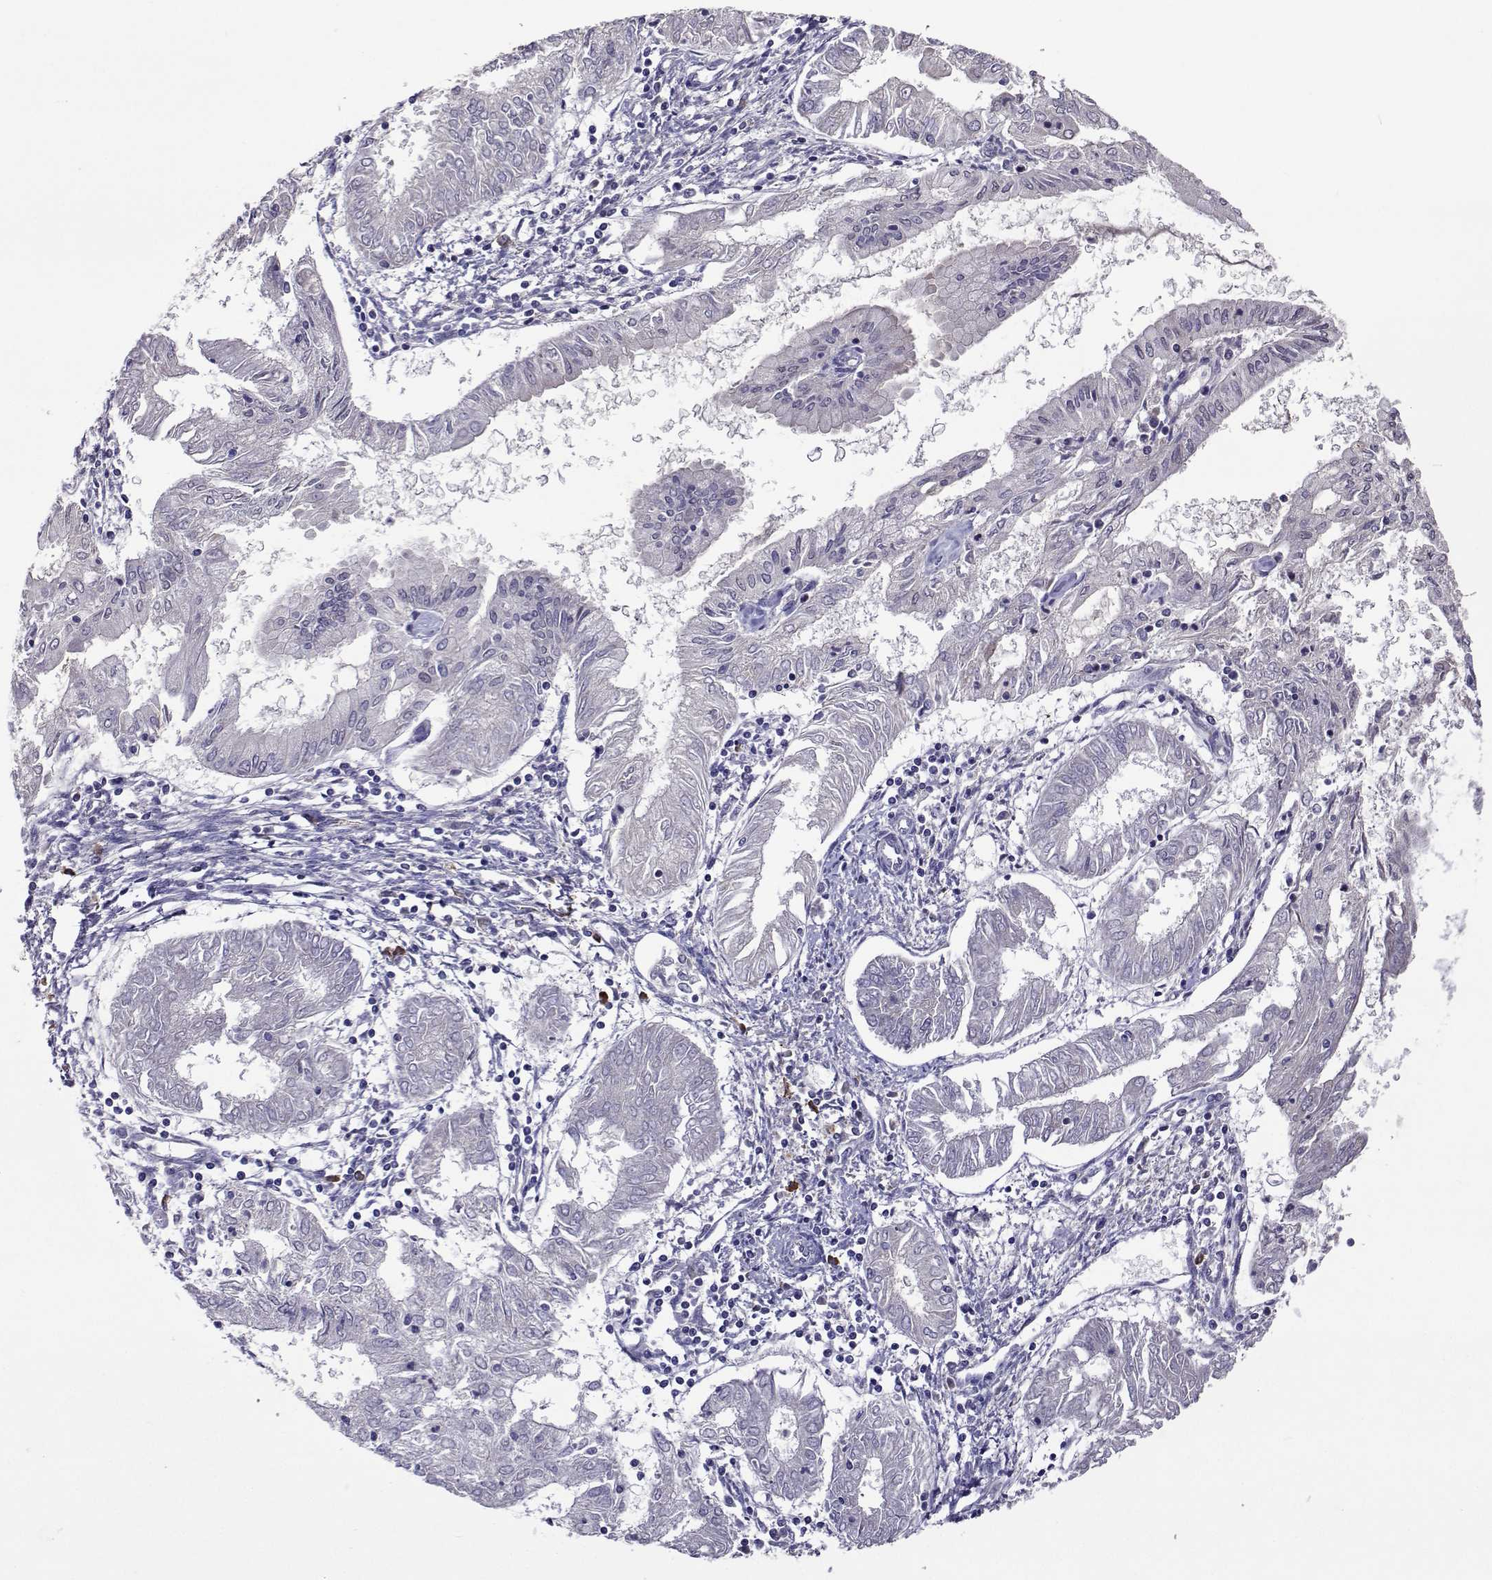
{"staining": {"intensity": "negative", "quantity": "none", "location": "none"}, "tissue": "endometrial cancer", "cell_type": "Tumor cells", "image_type": "cancer", "snomed": [{"axis": "morphology", "description": "Adenocarcinoma, NOS"}, {"axis": "topography", "description": "Endometrium"}], "caption": "Immunohistochemistry (IHC) micrograph of neoplastic tissue: human endometrial cancer (adenocarcinoma) stained with DAB (3,3'-diaminobenzidine) reveals no significant protein staining in tumor cells. The staining was performed using DAB to visualize the protein expression in brown, while the nuclei were stained in blue with hematoxylin (Magnification: 20x).", "gene": "TARBP2", "patient": {"sex": "female", "age": 68}}